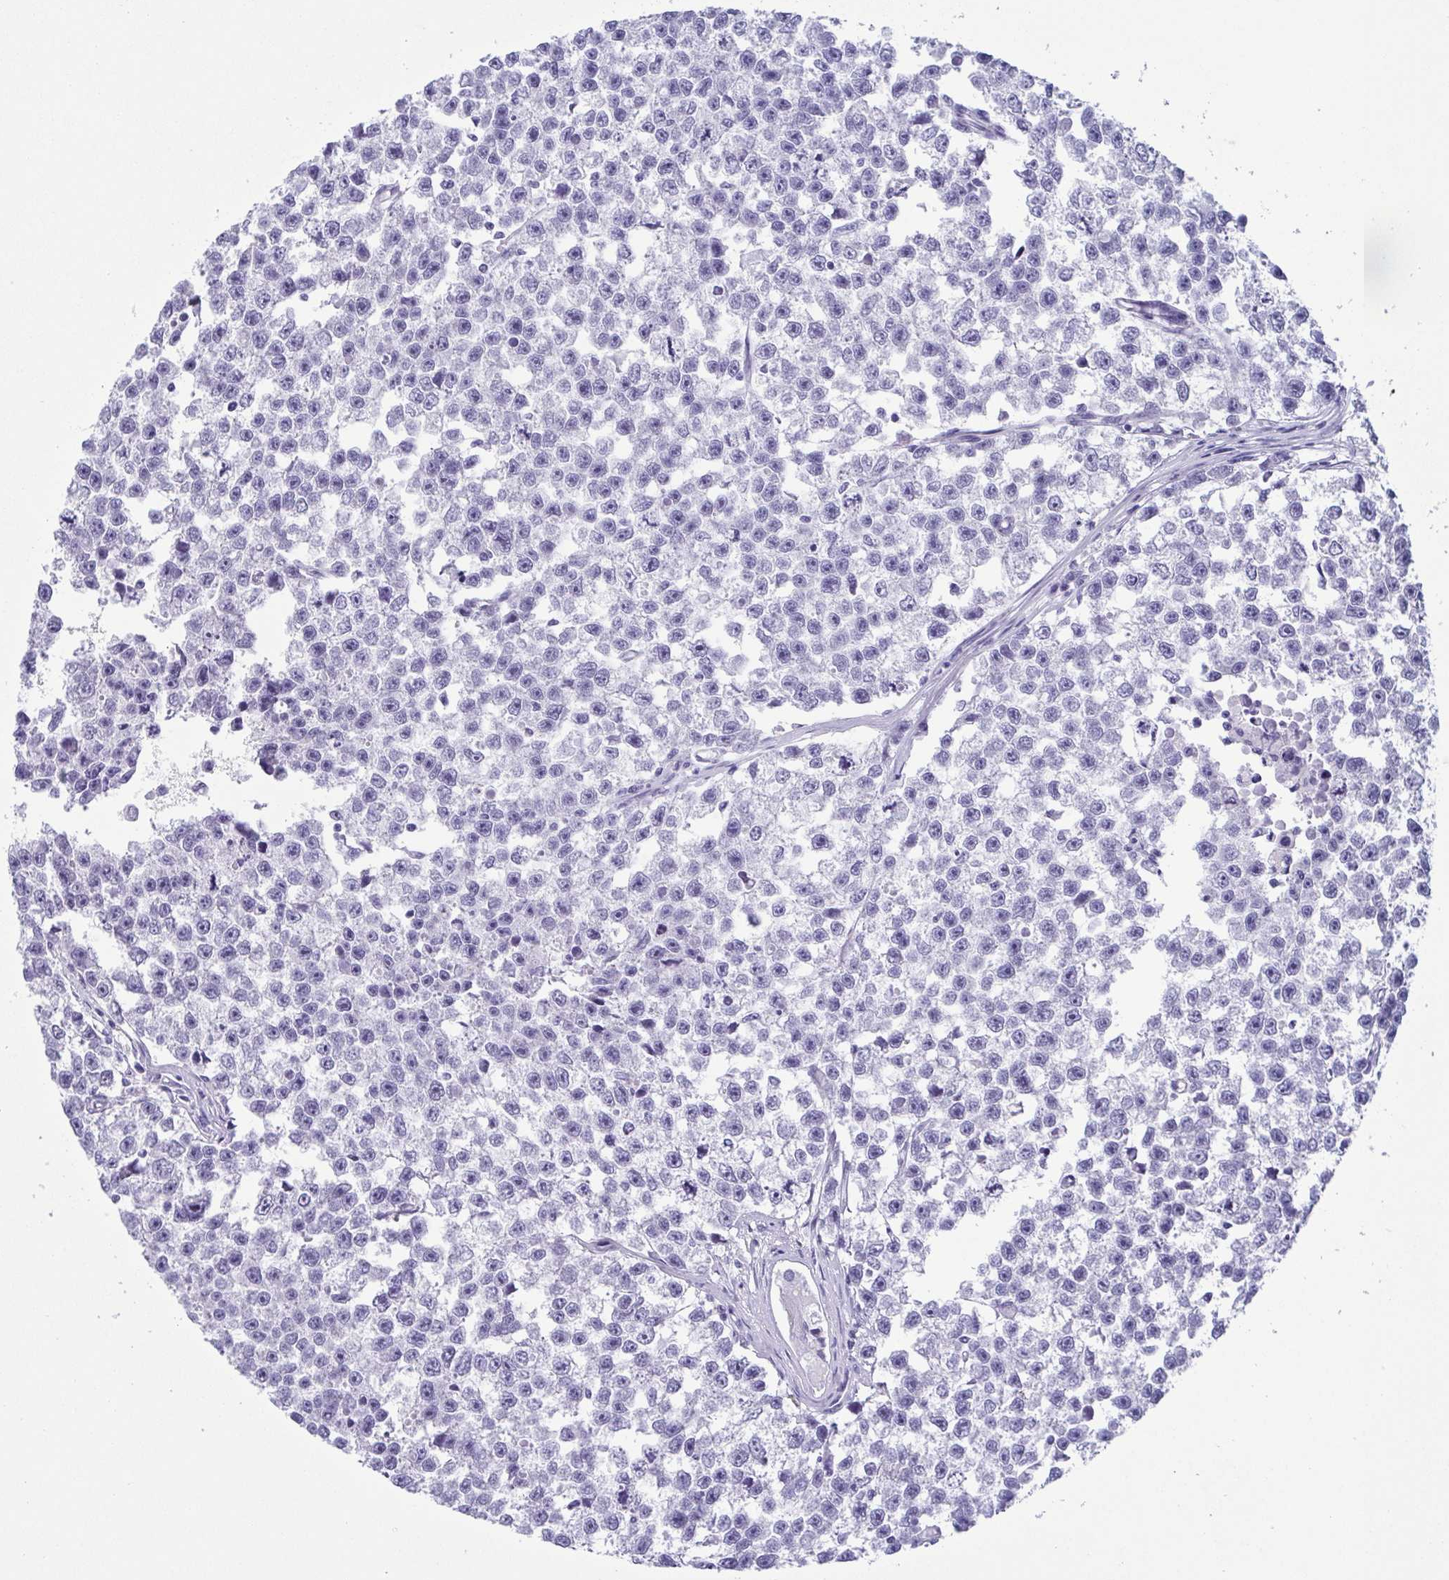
{"staining": {"intensity": "negative", "quantity": "none", "location": "none"}, "tissue": "testis cancer", "cell_type": "Tumor cells", "image_type": "cancer", "snomed": [{"axis": "morphology", "description": "Seminoma, NOS"}, {"axis": "topography", "description": "Testis"}], "caption": "Photomicrograph shows no significant protein expression in tumor cells of testis seminoma. (DAB (3,3'-diaminobenzidine) IHC with hematoxylin counter stain).", "gene": "MYL7", "patient": {"sex": "male", "age": 26}}